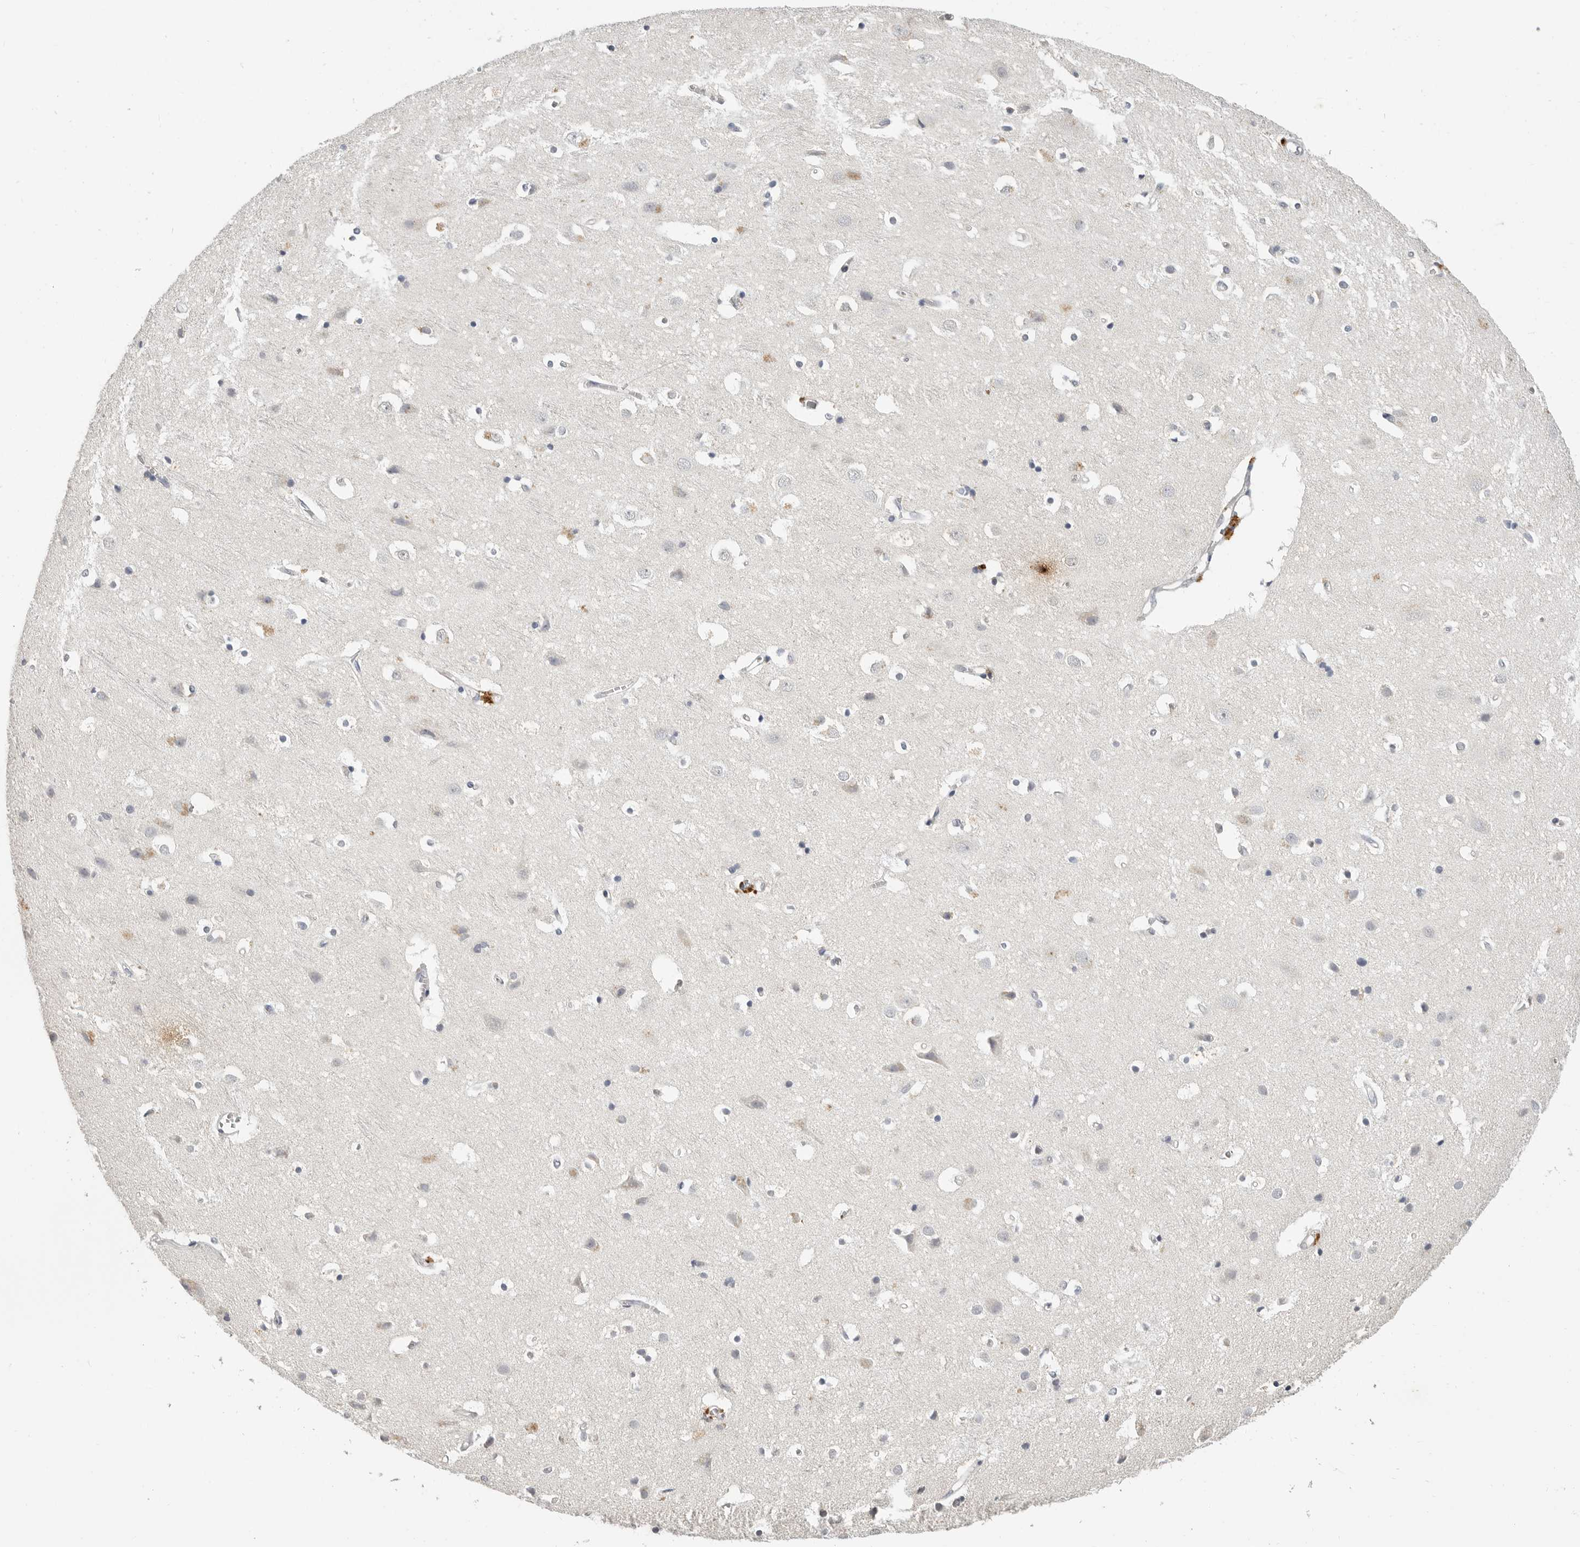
{"staining": {"intensity": "negative", "quantity": "none", "location": "none"}, "tissue": "cerebral cortex", "cell_type": "Endothelial cells", "image_type": "normal", "snomed": [{"axis": "morphology", "description": "Normal tissue, NOS"}, {"axis": "topography", "description": "Cerebral cortex"}], "caption": "This is a micrograph of immunohistochemistry staining of normal cerebral cortex, which shows no expression in endothelial cells.", "gene": "LTBR", "patient": {"sex": "male", "age": 54}}